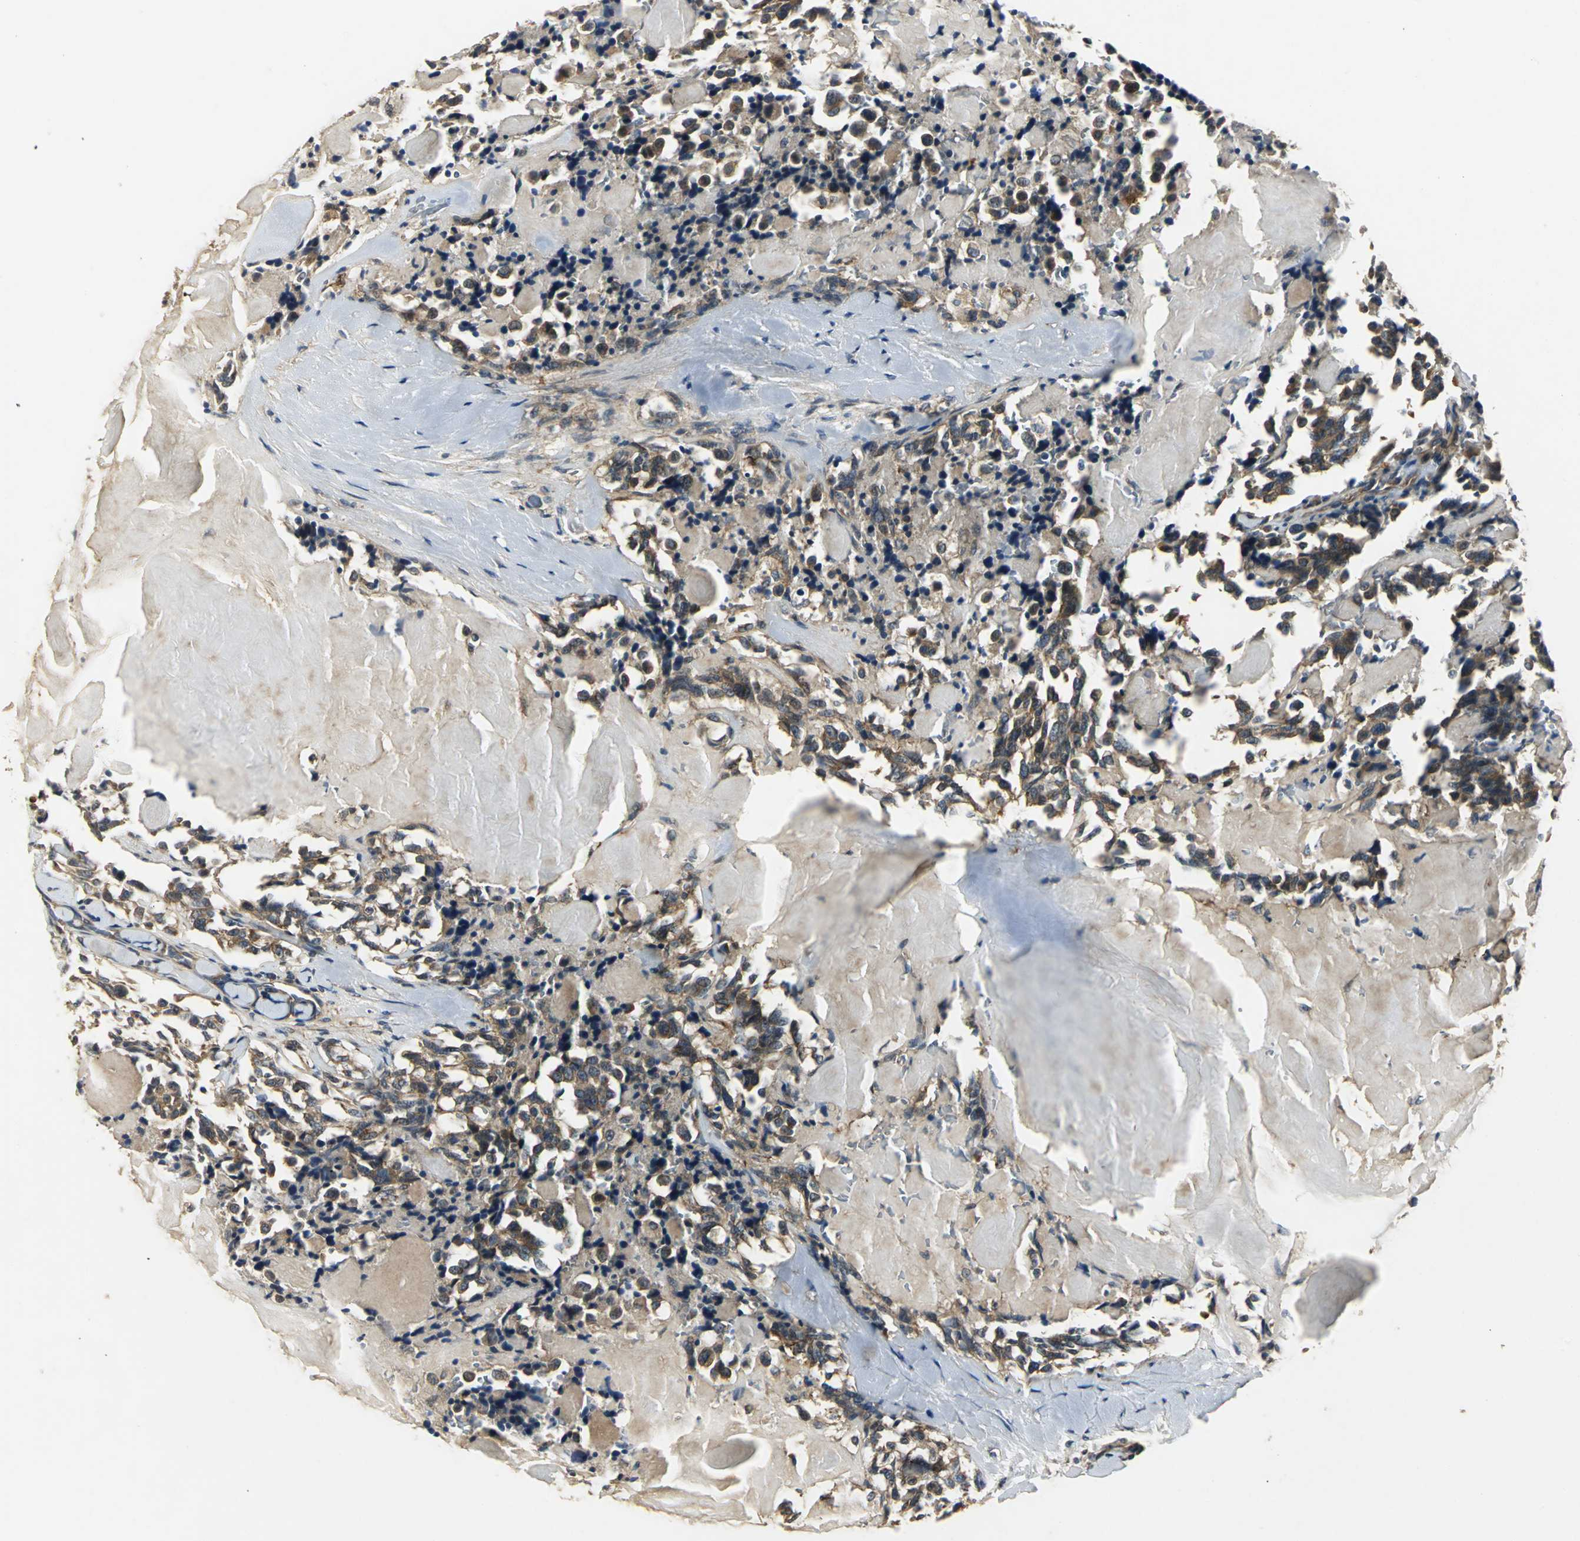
{"staining": {"intensity": "moderate", "quantity": ">75%", "location": "cytoplasmic/membranous"}, "tissue": "thyroid cancer", "cell_type": "Tumor cells", "image_type": "cancer", "snomed": [{"axis": "morphology", "description": "Carcinoma, NOS"}, {"axis": "morphology", "description": "Carcinoid, malignant, NOS"}, {"axis": "topography", "description": "Thyroid gland"}], "caption": "Human malignant carcinoid (thyroid) stained with a brown dye exhibits moderate cytoplasmic/membranous positive expression in approximately >75% of tumor cells.", "gene": "IRF3", "patient": {"sex": "male", "age": 33}}